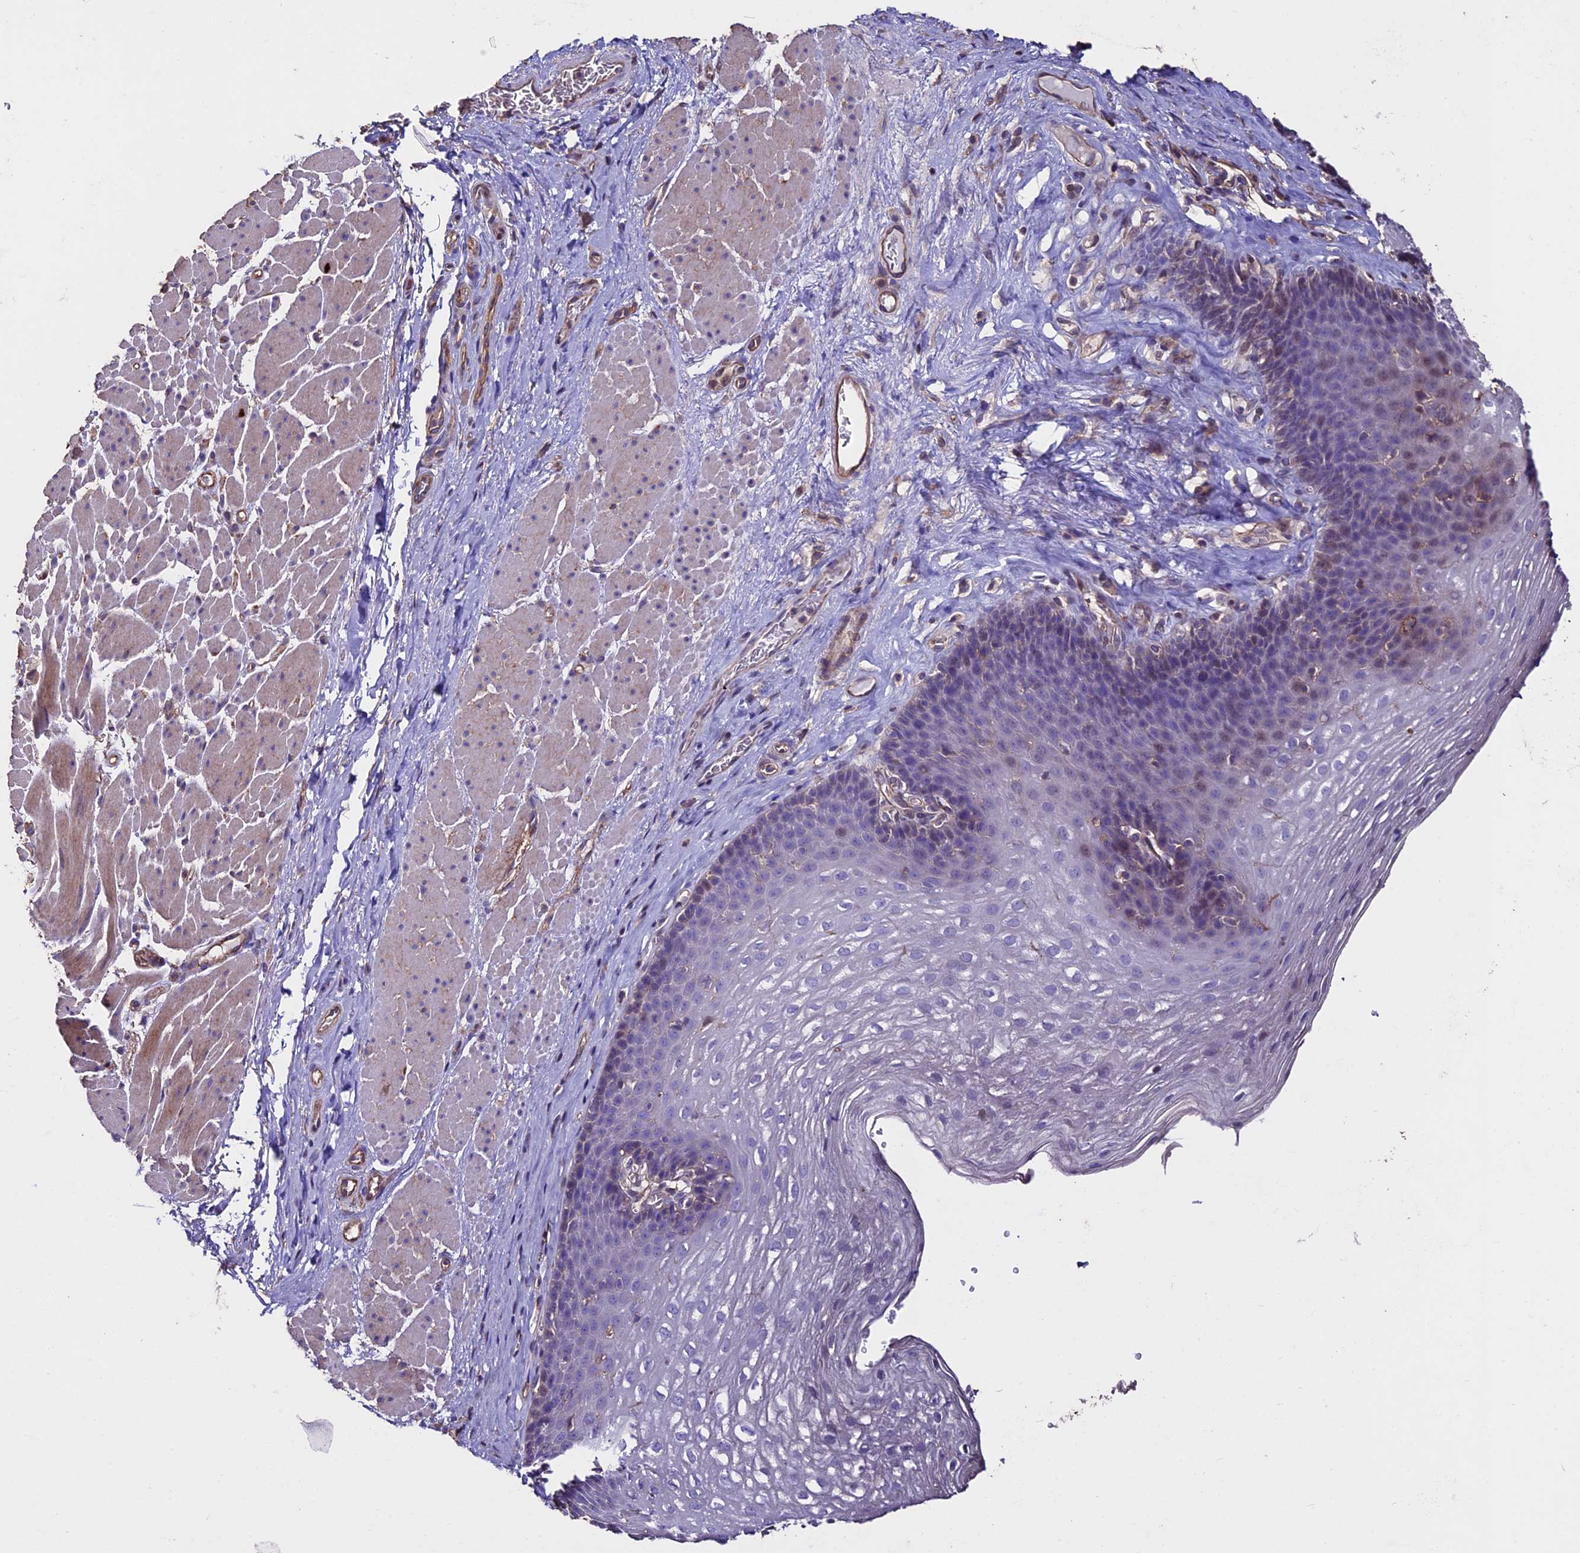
{"staining": {"intensity": "negative", "quantity": "none", "location": "none"}, "tissue": "esophagus", "cell_type": "Squamous epithelial cells", "image_type": "normal", "snomed": [{"axis": "morphology", "description": "Normal tissue, NOS"}, {"axis": "topography", "description": "Esophagus"}], "caption": "This is a photomicrograph of immunohistochemistry (IHC) staining of normal esophagus, which shows no positivity in squamous epithelial cells.", "gene": "USB1", "patient": {"sex": "female", "age": 66}}